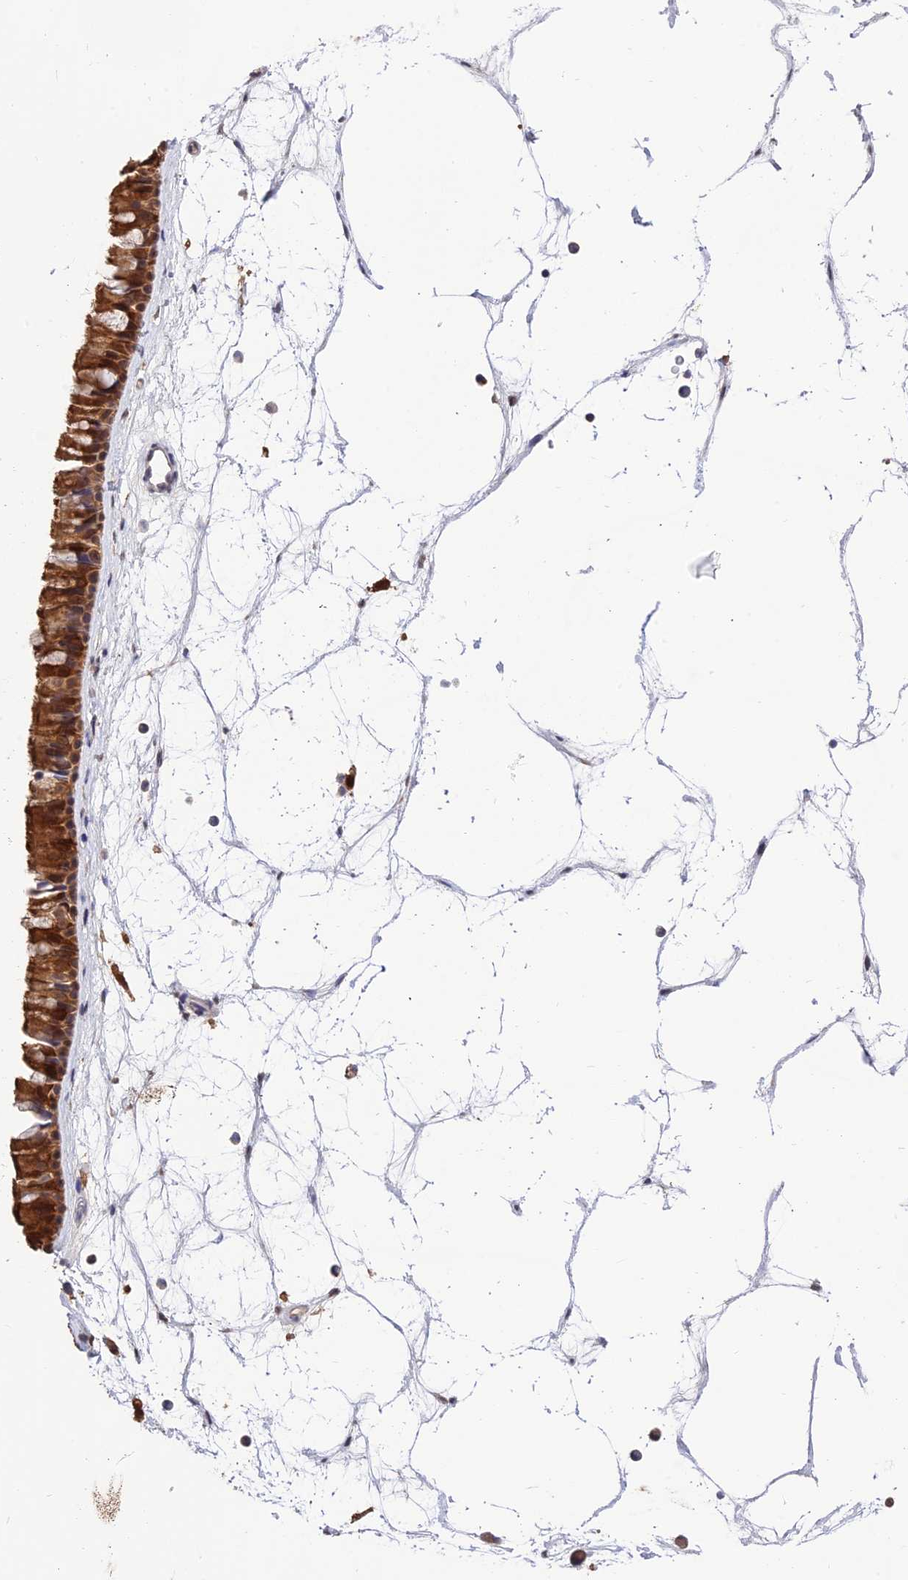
{"staining": {"intensity": "strong", "quantity": ">75%", "location": "cytoplasmic/membranous"}, "tissue": "nasopharynx", "cell_type": "Respiratory epithelial cells", "image_type": "normal", "snomed": [{"axis": "morphology", "description": "Normal tissue, NOS"}, {"axis": "topography", "description": "Nasopharynx"}], "caption": "IHC image of benign nasopharynx: nasopharynx stained using IHC displays high levels of strong protein expression localized specifically in the cytoplasmic/membranous of respiratory epithelial cells, appearing as a cytoplasmic/membranous brown color.", "gene": "MNS1", "patient": {"sex": "male", "age": 64}}